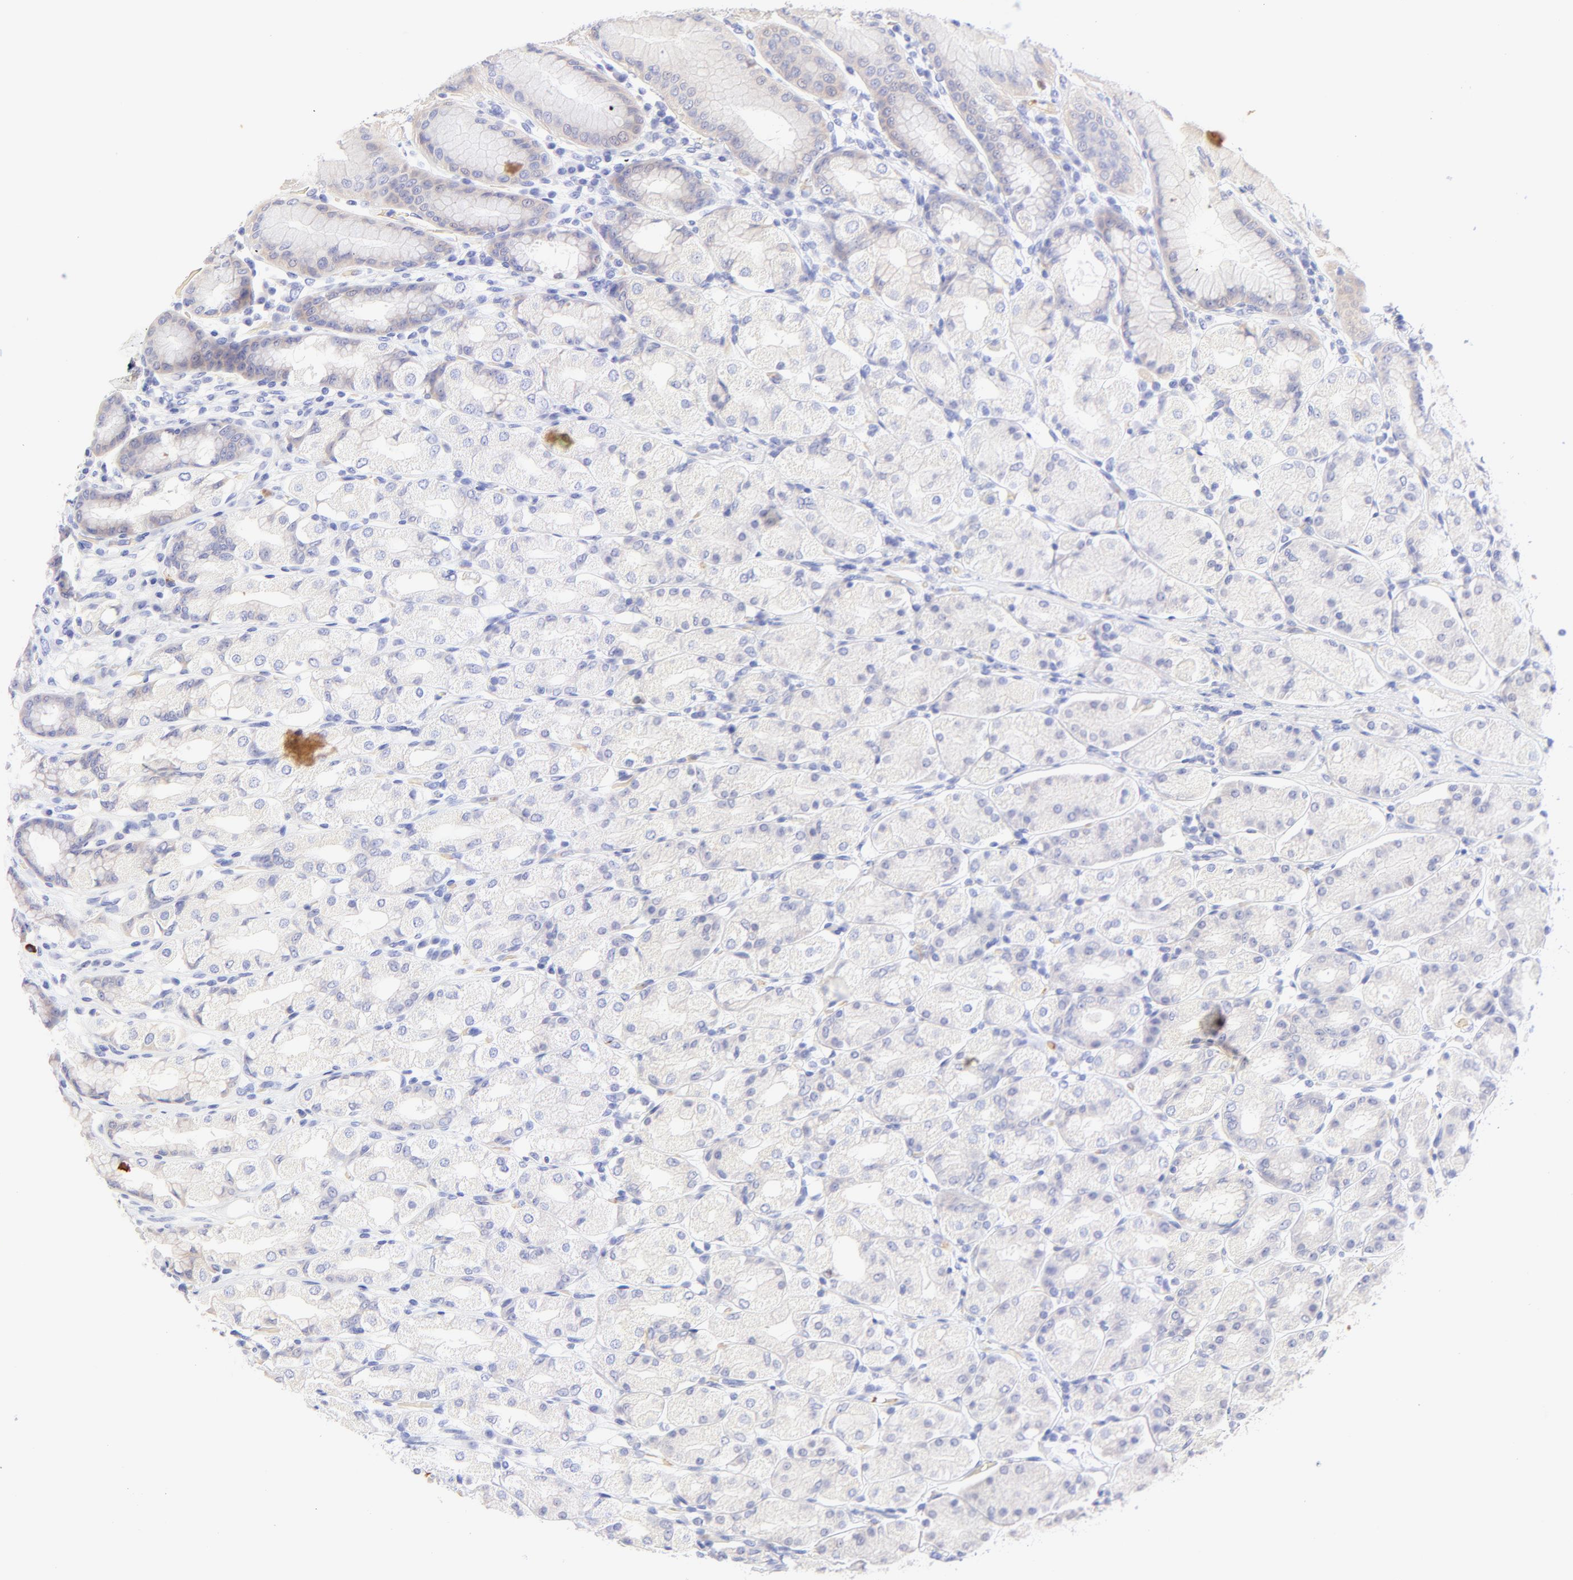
{"staining": {"intensity": "weak", "quantity": "<25%", "location": "cytoplasmic/membranous"}, "tissue": "stomach", "cell_type": "Glandular cells", "image_type": "normal", "snomed": [{"axis": "morphology", "description": "Normal tissue, NOS"}, {"axis": "topography", "description": "Stomach, upper"}], "caption": "IHC histopathology image of benign human stomach stained for a protein (brown), which shows no staining in glandular cells.", "gene": "FRMPD3", "patient": {"sex": "male", "age": 68}}